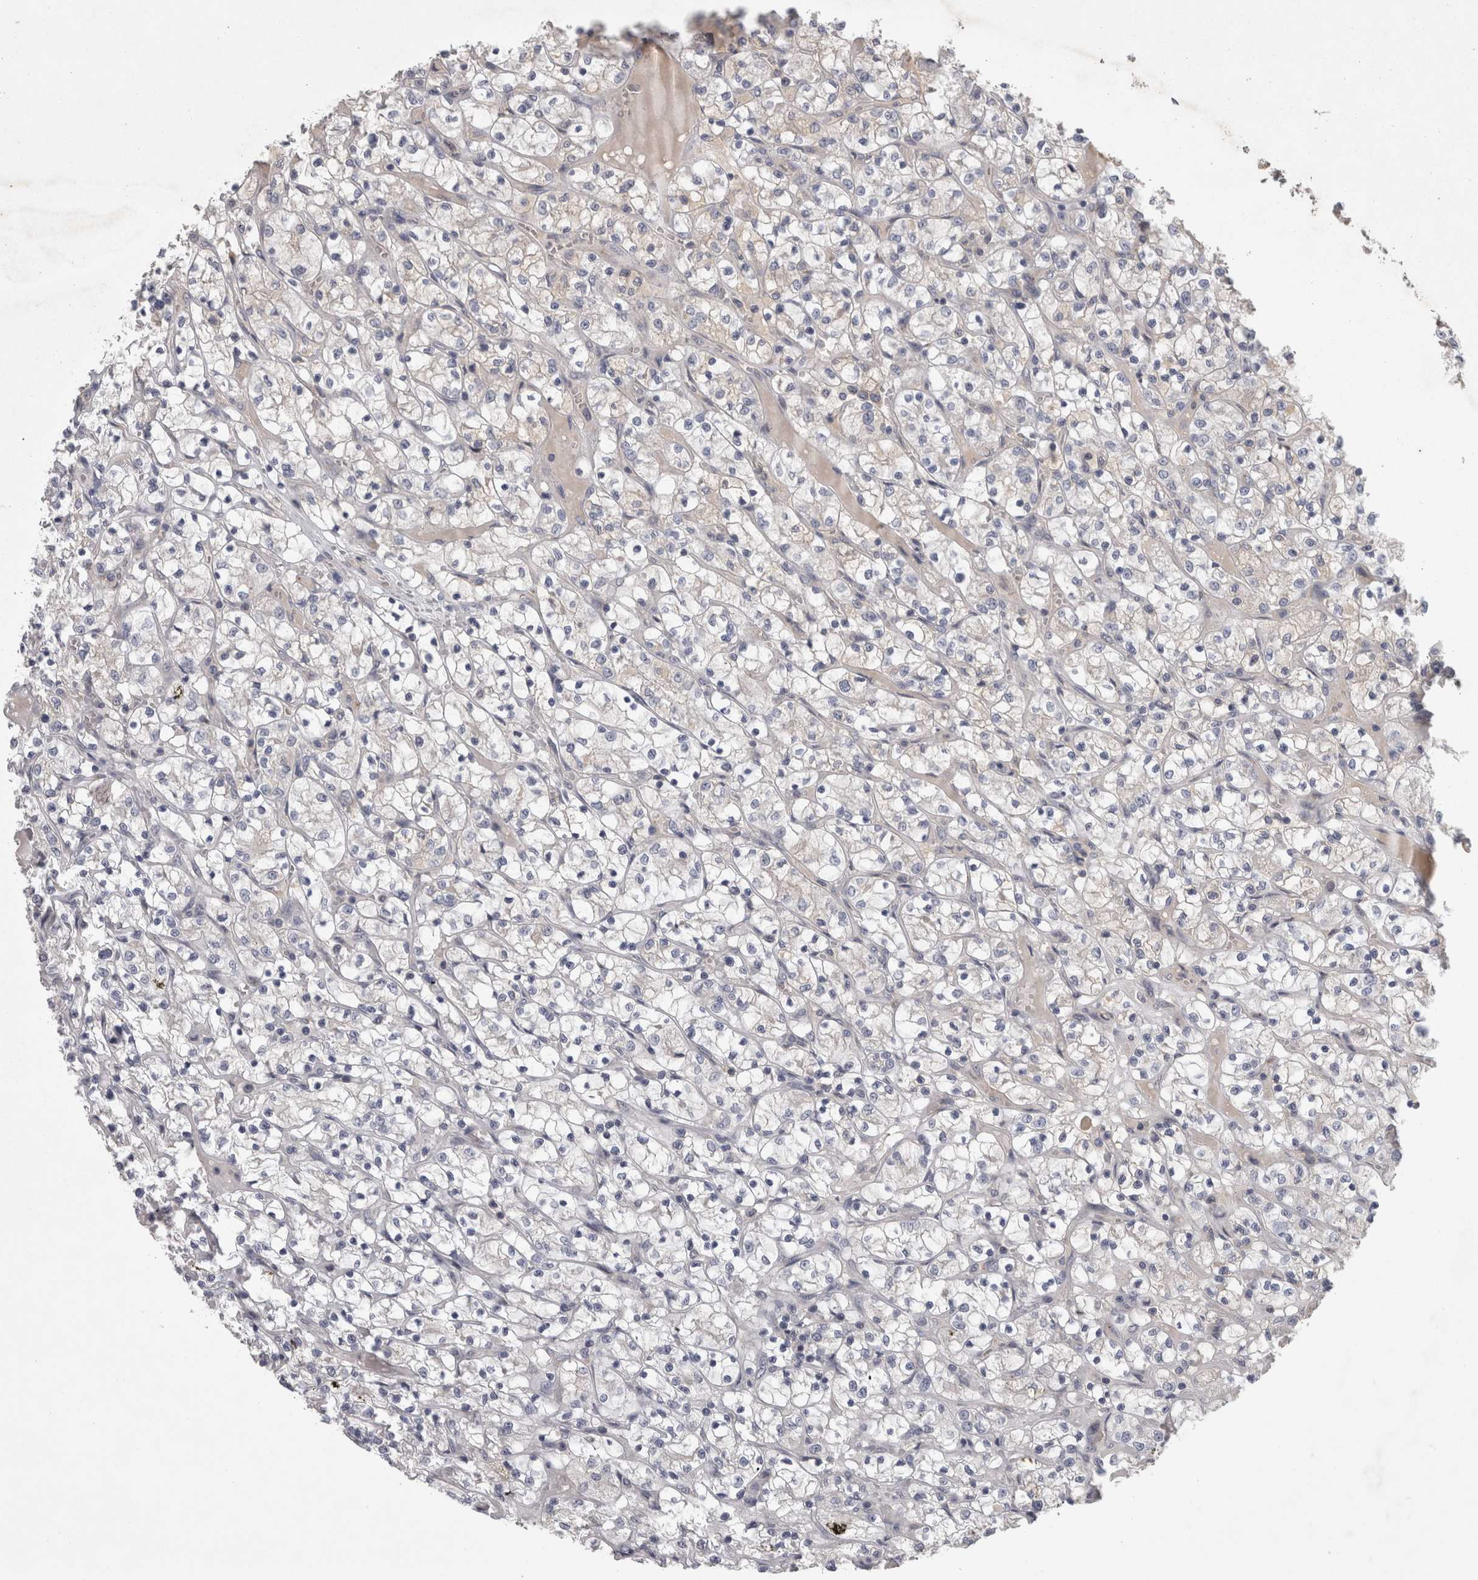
{"staining": {"intensity": "negative", "quantity": "none", "location": "none"}, "tissue": "renal cancer", "cell_type": "Tumor cells", "image_type": "cancer", "snomed": [{"axis": "morphology", "description": "Adenocarcinoma, NOS"}, {"axis": "topography", "description": "Kidney"}], "caption": "Tumor cells are negative for brown protein staining in renal cancer.", "gene": "PCM1", "patient": {"sex": "female", "age": 69}}